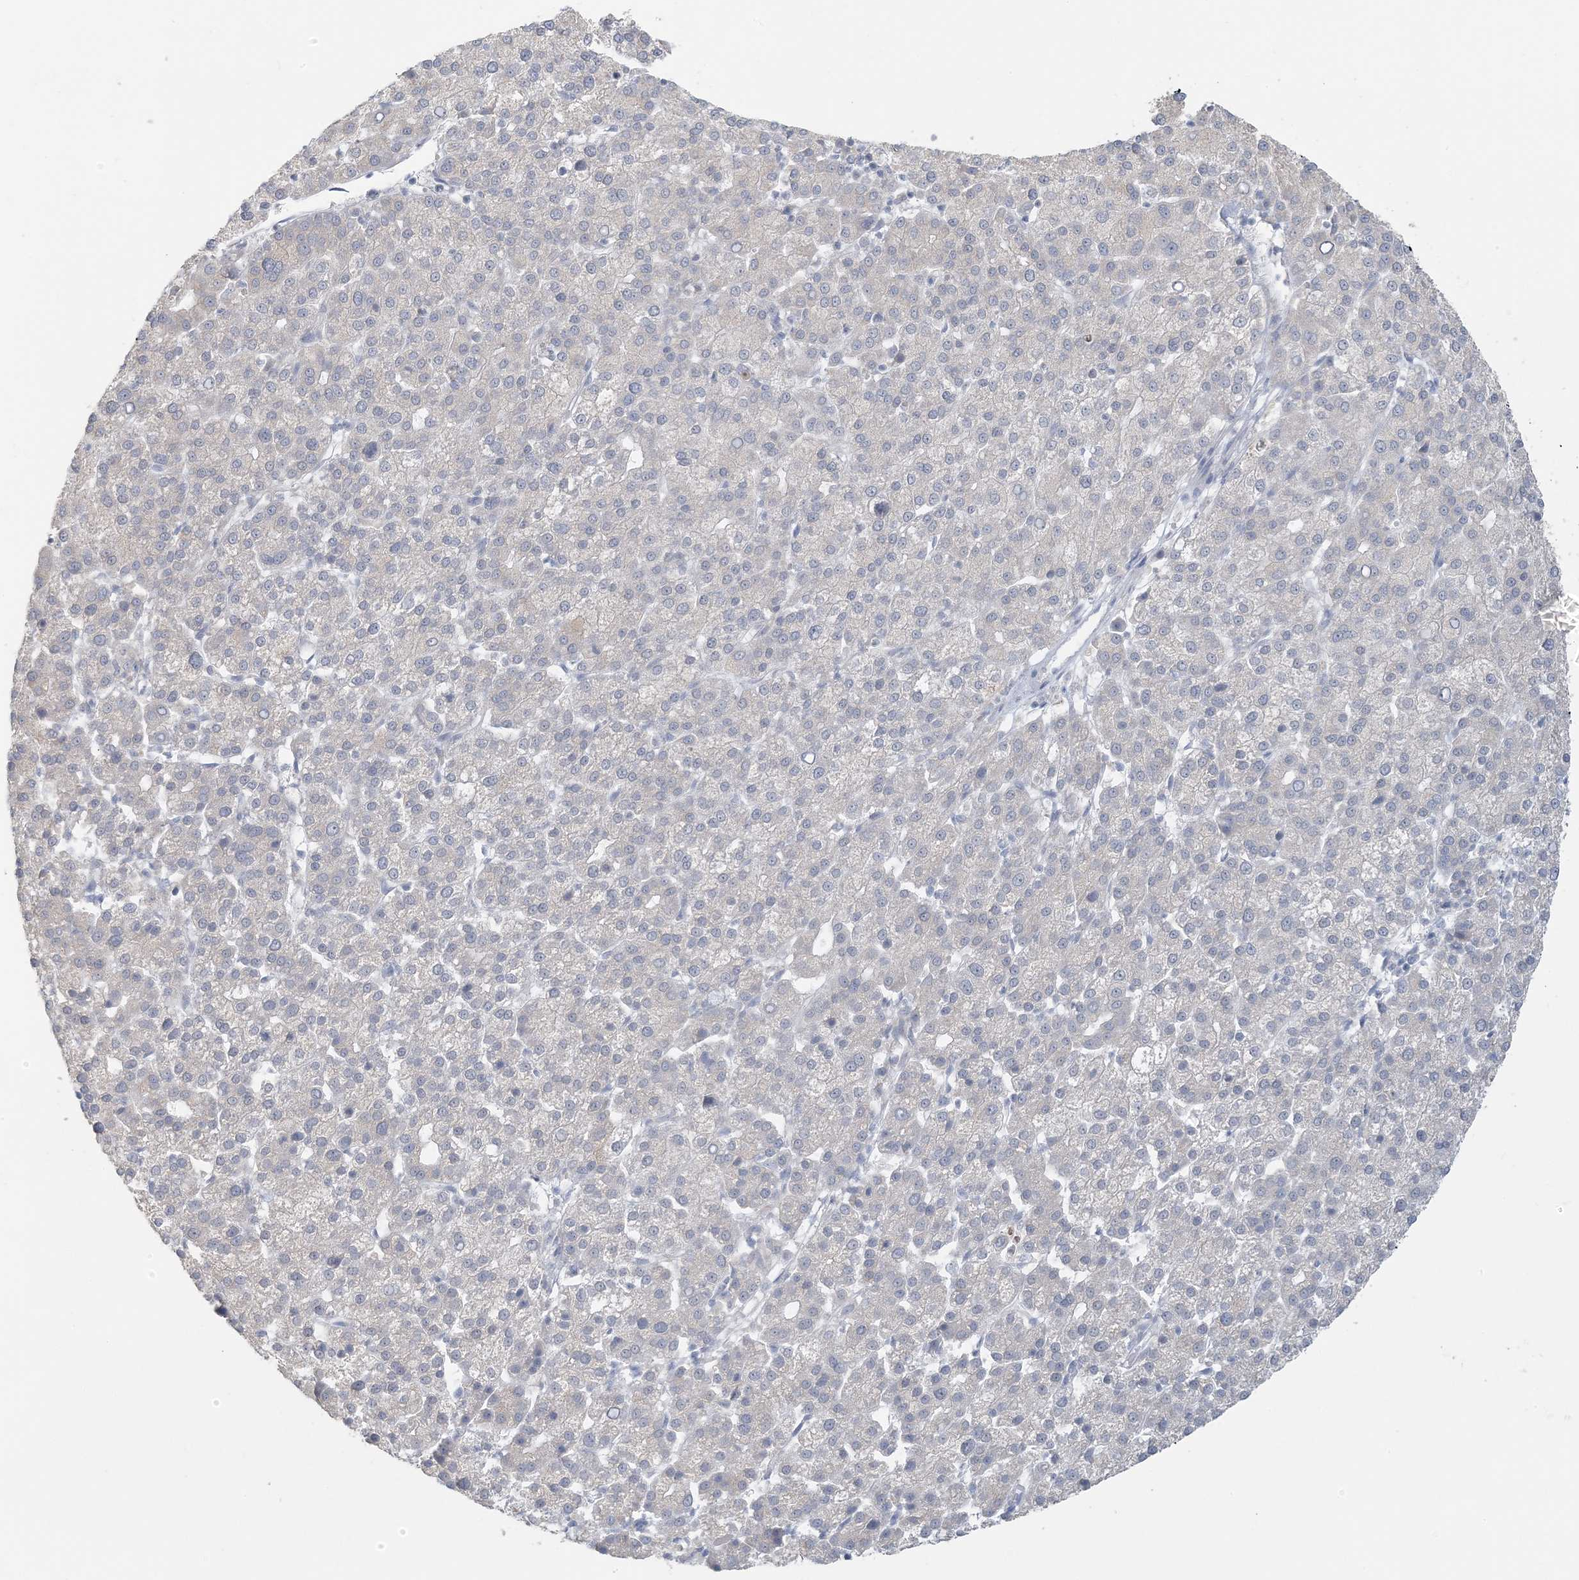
{"staining": {"intensity": "negative", "quantity": "none", "location": "none"}, "tissue": "liver cancer", "cell_type": "Tumor cells", "image_type": "cancer", "snomed": [{"axis": "morphology", "description": "Carcinoma, Hepatocellular, NOS"}, {"axis": "topography", "description": "Liver"}], "caption": "Immunohistochemistry micrograph of neoplastic tissue: liver cancer (hepatocellular carcinoma) stained with DAB (3,3'-diaminobenzidine) exhibits no significant protein staining in tumor cells.", "gene": "EEFSEC", "patient": {"sex": "female", "age": 58}}